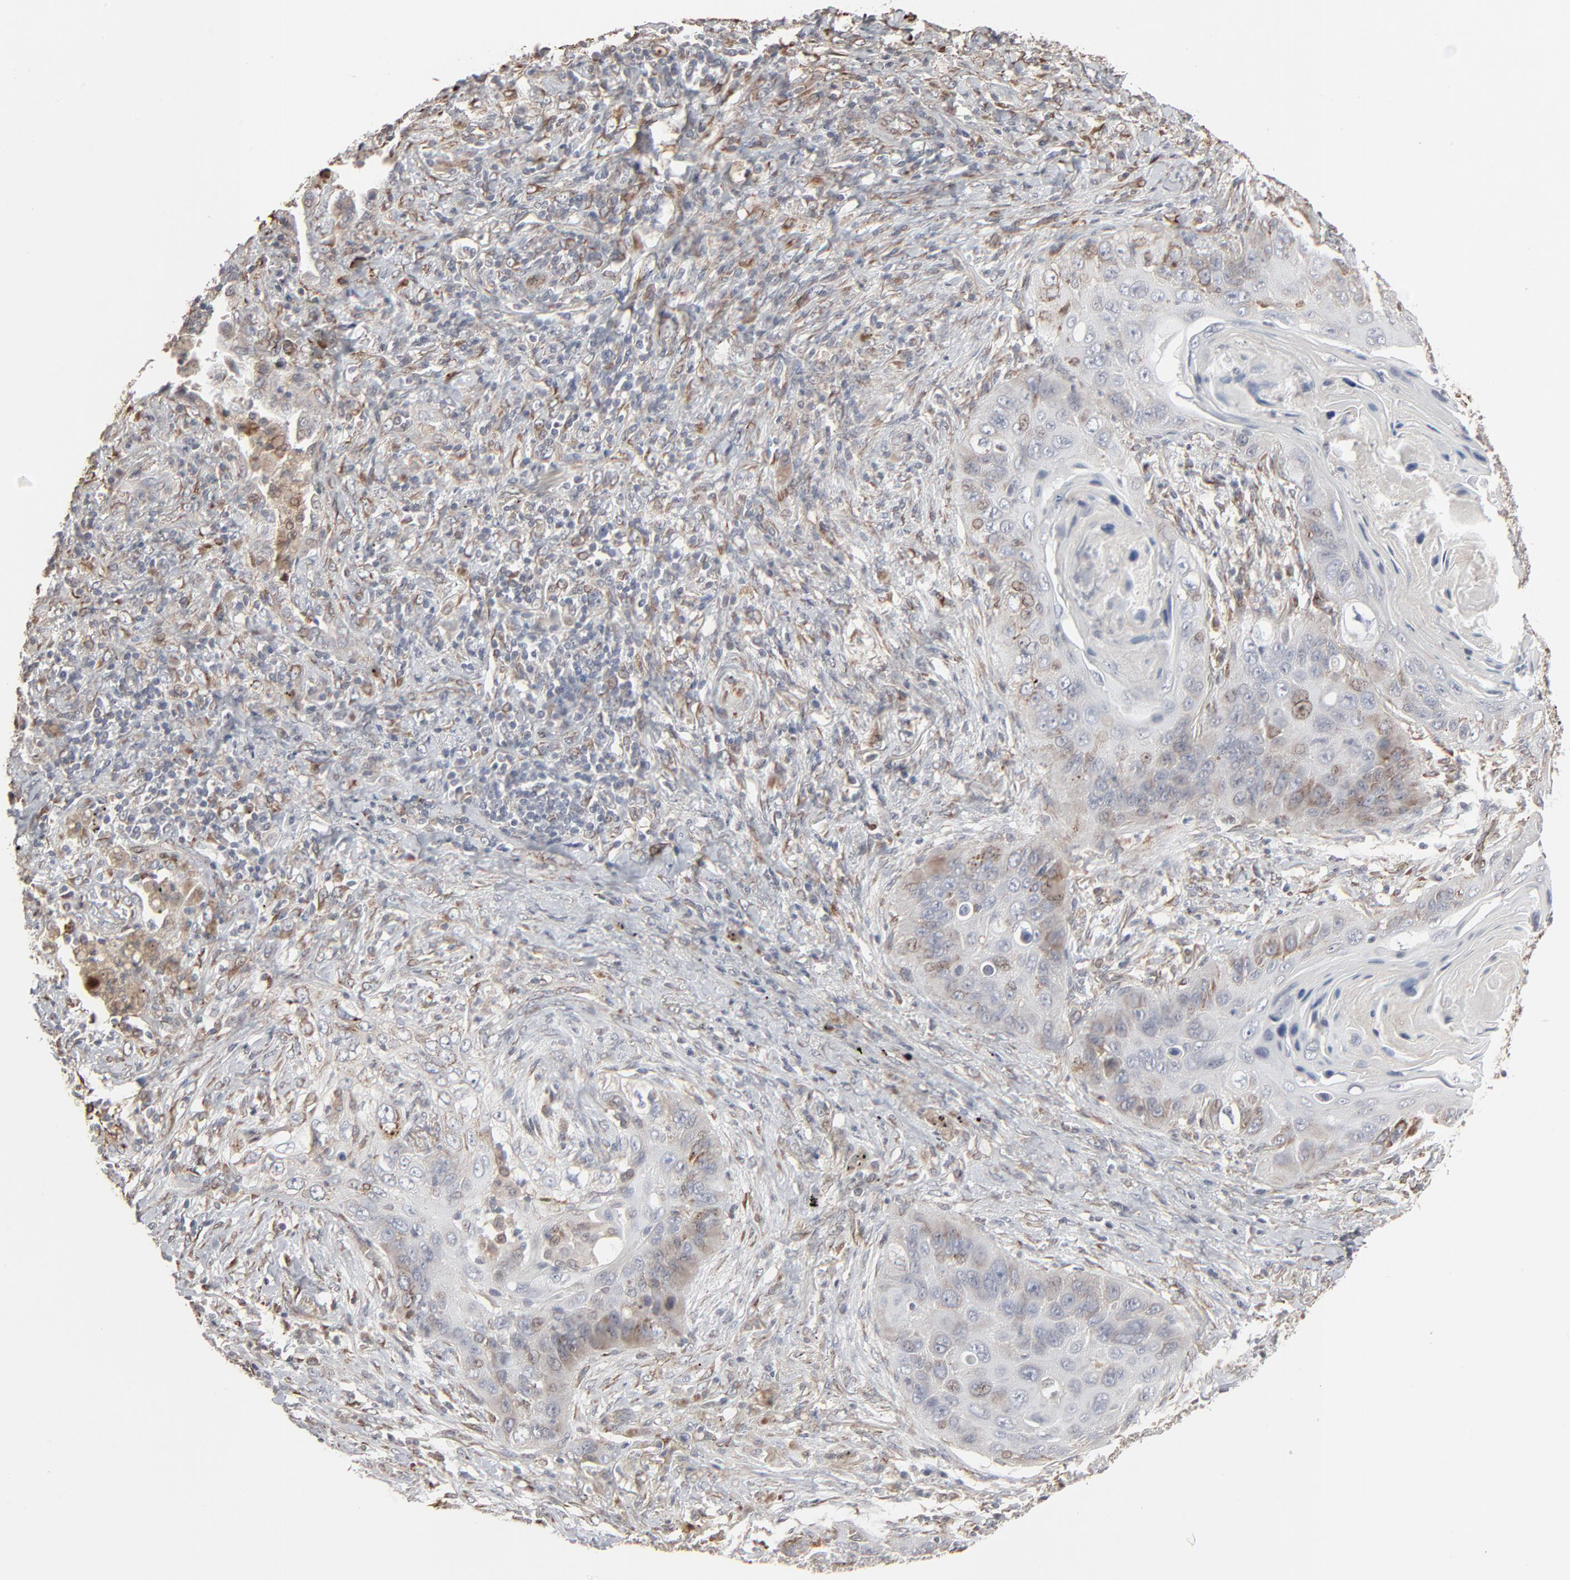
{"staining": {"intensity": "moderate", "quantity": "<25%", "location": "cytoplasmic/membranous"}, "tissue": "lung cancer", "cell_type": "Tumor cells", "image_type": "cancer", "snomed": [{"axis": "morphology", "description": "Squamous cell carcinoma, NOS"}, {"axis": "topography", "description": "Lung"}], "caption": "A micrograph showing moderate cytoplasmic/membranous positivity in approximately <25% of tumor cells in lung cancer, as visualized by brown immunohistochemical staining.", "gene": "CTNND1", "patient": {"sex": "female", "age": 67}}